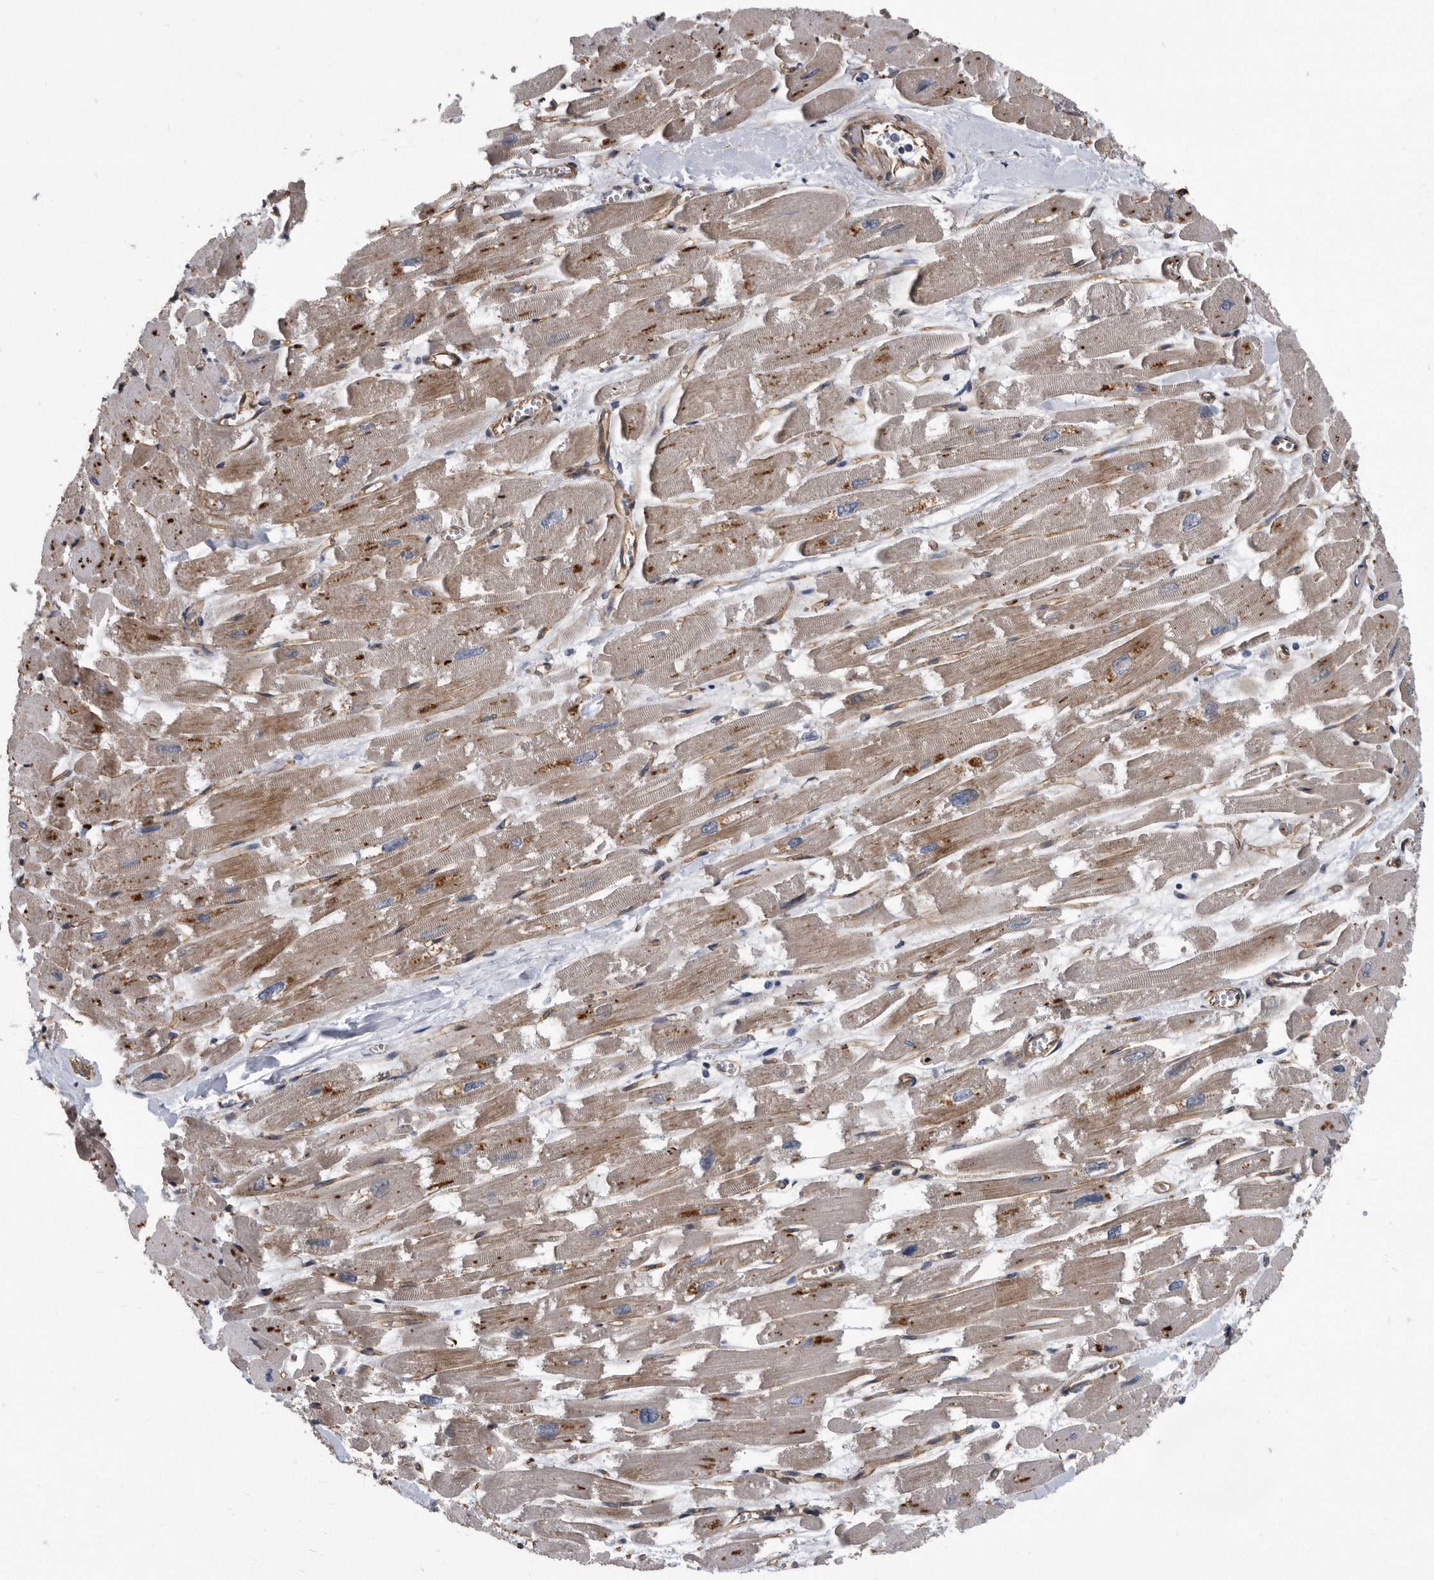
{"staining": {"intensity": "weak", "quantity": ">75%", "location": "cytoplasmic/membranous"}, "tissue": "heart muscle", "cell_type": "Cardiomyocytes", "image_type": "normal", "snomed": [{"axis": "morphology", "description": "Normal tissue, NOS"}, {"axis": "topography", "description": "Heart"}], "caption": "A brown stain labels weak cytoplasmic/membranous staining of a protein in cardiomyocytes of benign heart muscle.", "gene": "ARMCX1", "patient": {"sex": "male", "age": 54}}